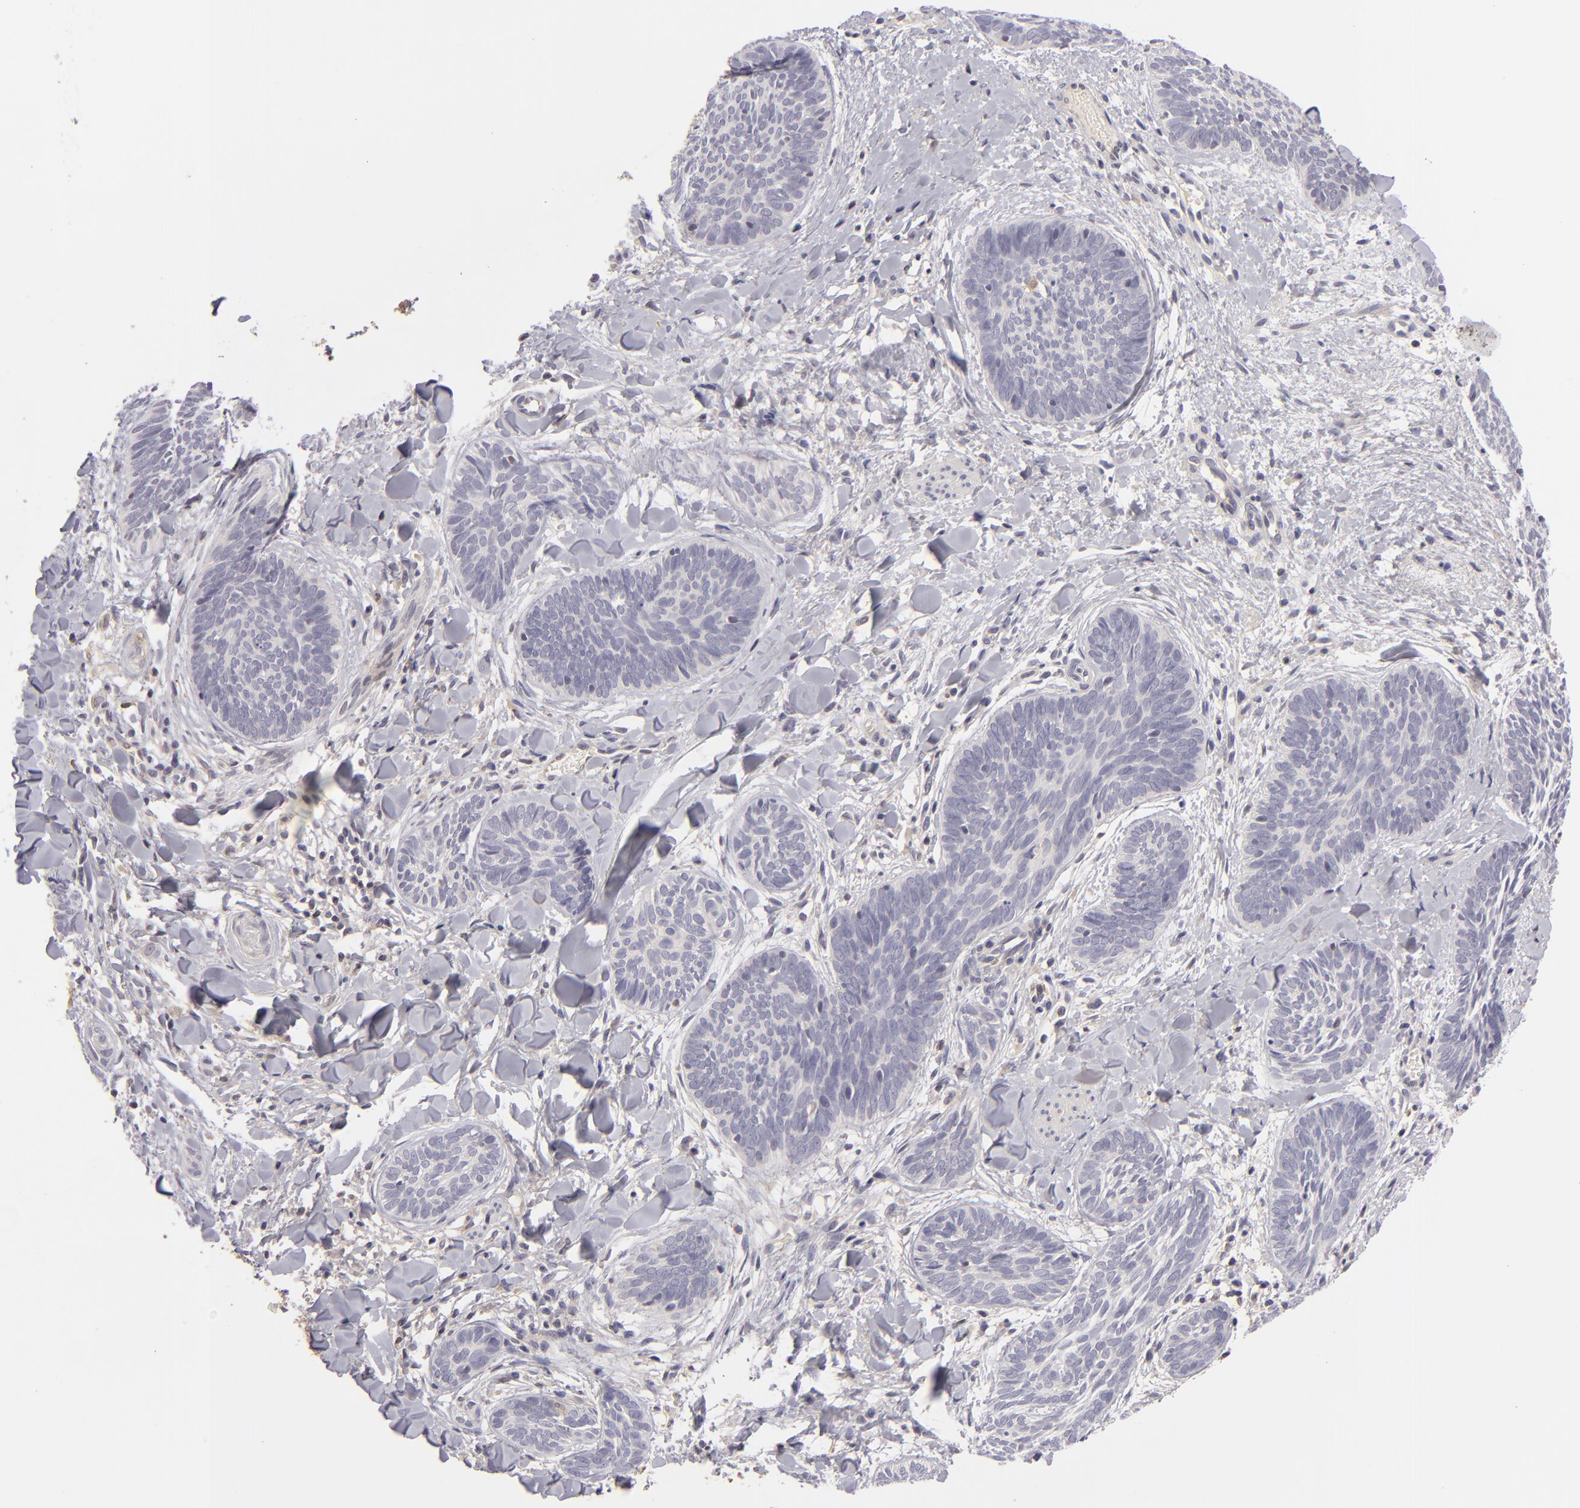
{"staining": {"intensity": "negative", "quantity": "none", "location": "none"}, "tissue": "skin cancer", "cell_type": "Tumor cells", "image_type": "cancer", "snomed": [{"axis": "morphology", "description": "Basal cell carcinoma"}, {"axis": "topography", "description": "Skin"}], "caption": "High power microscopy image of an immunohistochemistry histopathology image of skin cancer (basal cell carcinoma), revealing no significant staining in tumor cells.", "gene": "MMP10", "patient": {"sex": "female", "age": 81}}